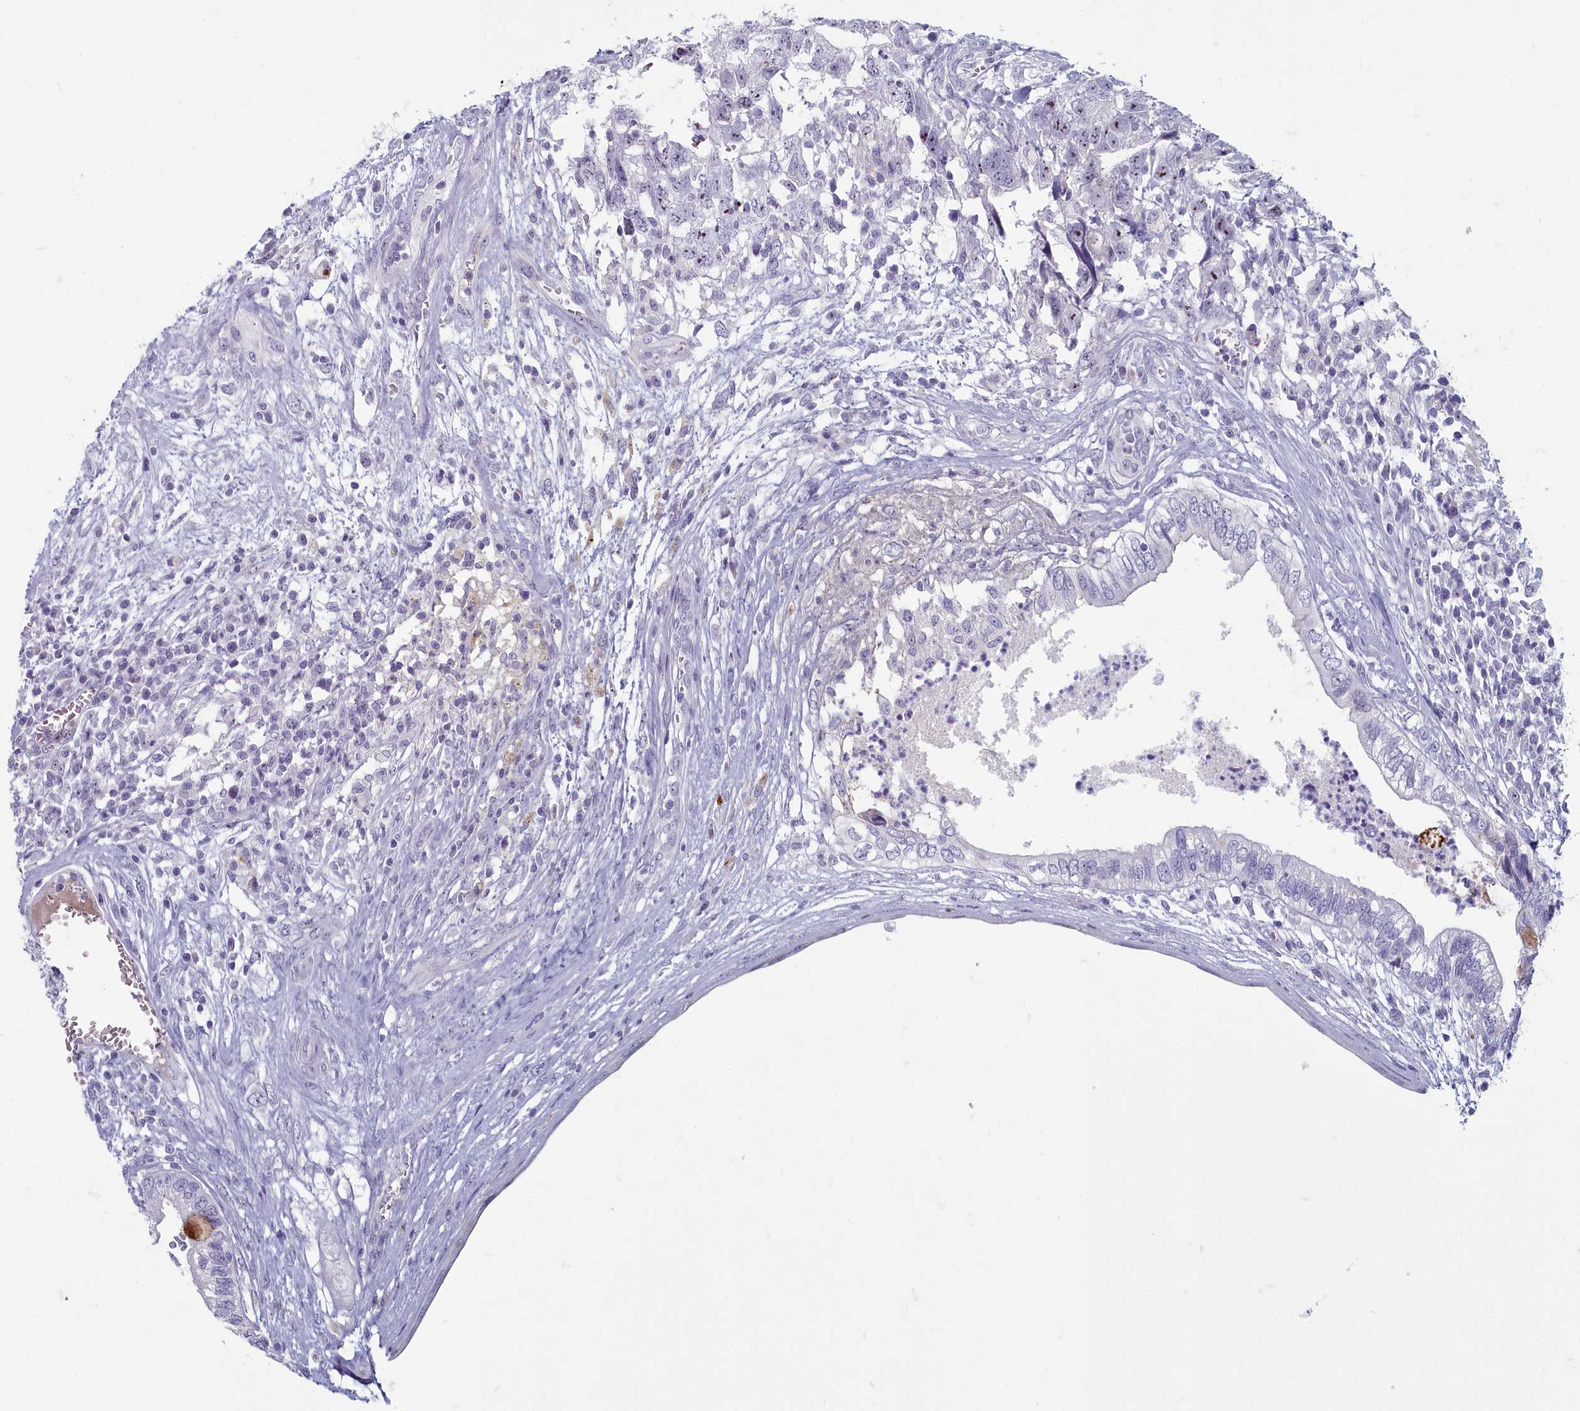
{"staining": {"intensity": "weak", "quantity": "<25%", "location": "nuclear"}, "tissue": "testis cancer", "cell_type": "Tumor cells", "image_type": "cancer", "snomed": [{"axis": "morphology", "description": "Seminoma, NOS"}, {"axis": "morphology", "description": "Carcinoma, Embryonal, NOS"}, {"axis": "topography", "description": "Testis"}], "caption": "Immunohistochemistry (IHC) of human seminoma (testis) exhibits no expression in tumor cells. (IHC, brightfield microscopy, high magnification).", "gene": "INSYN2A", "patient": {"sex": "male", "age": 29}}